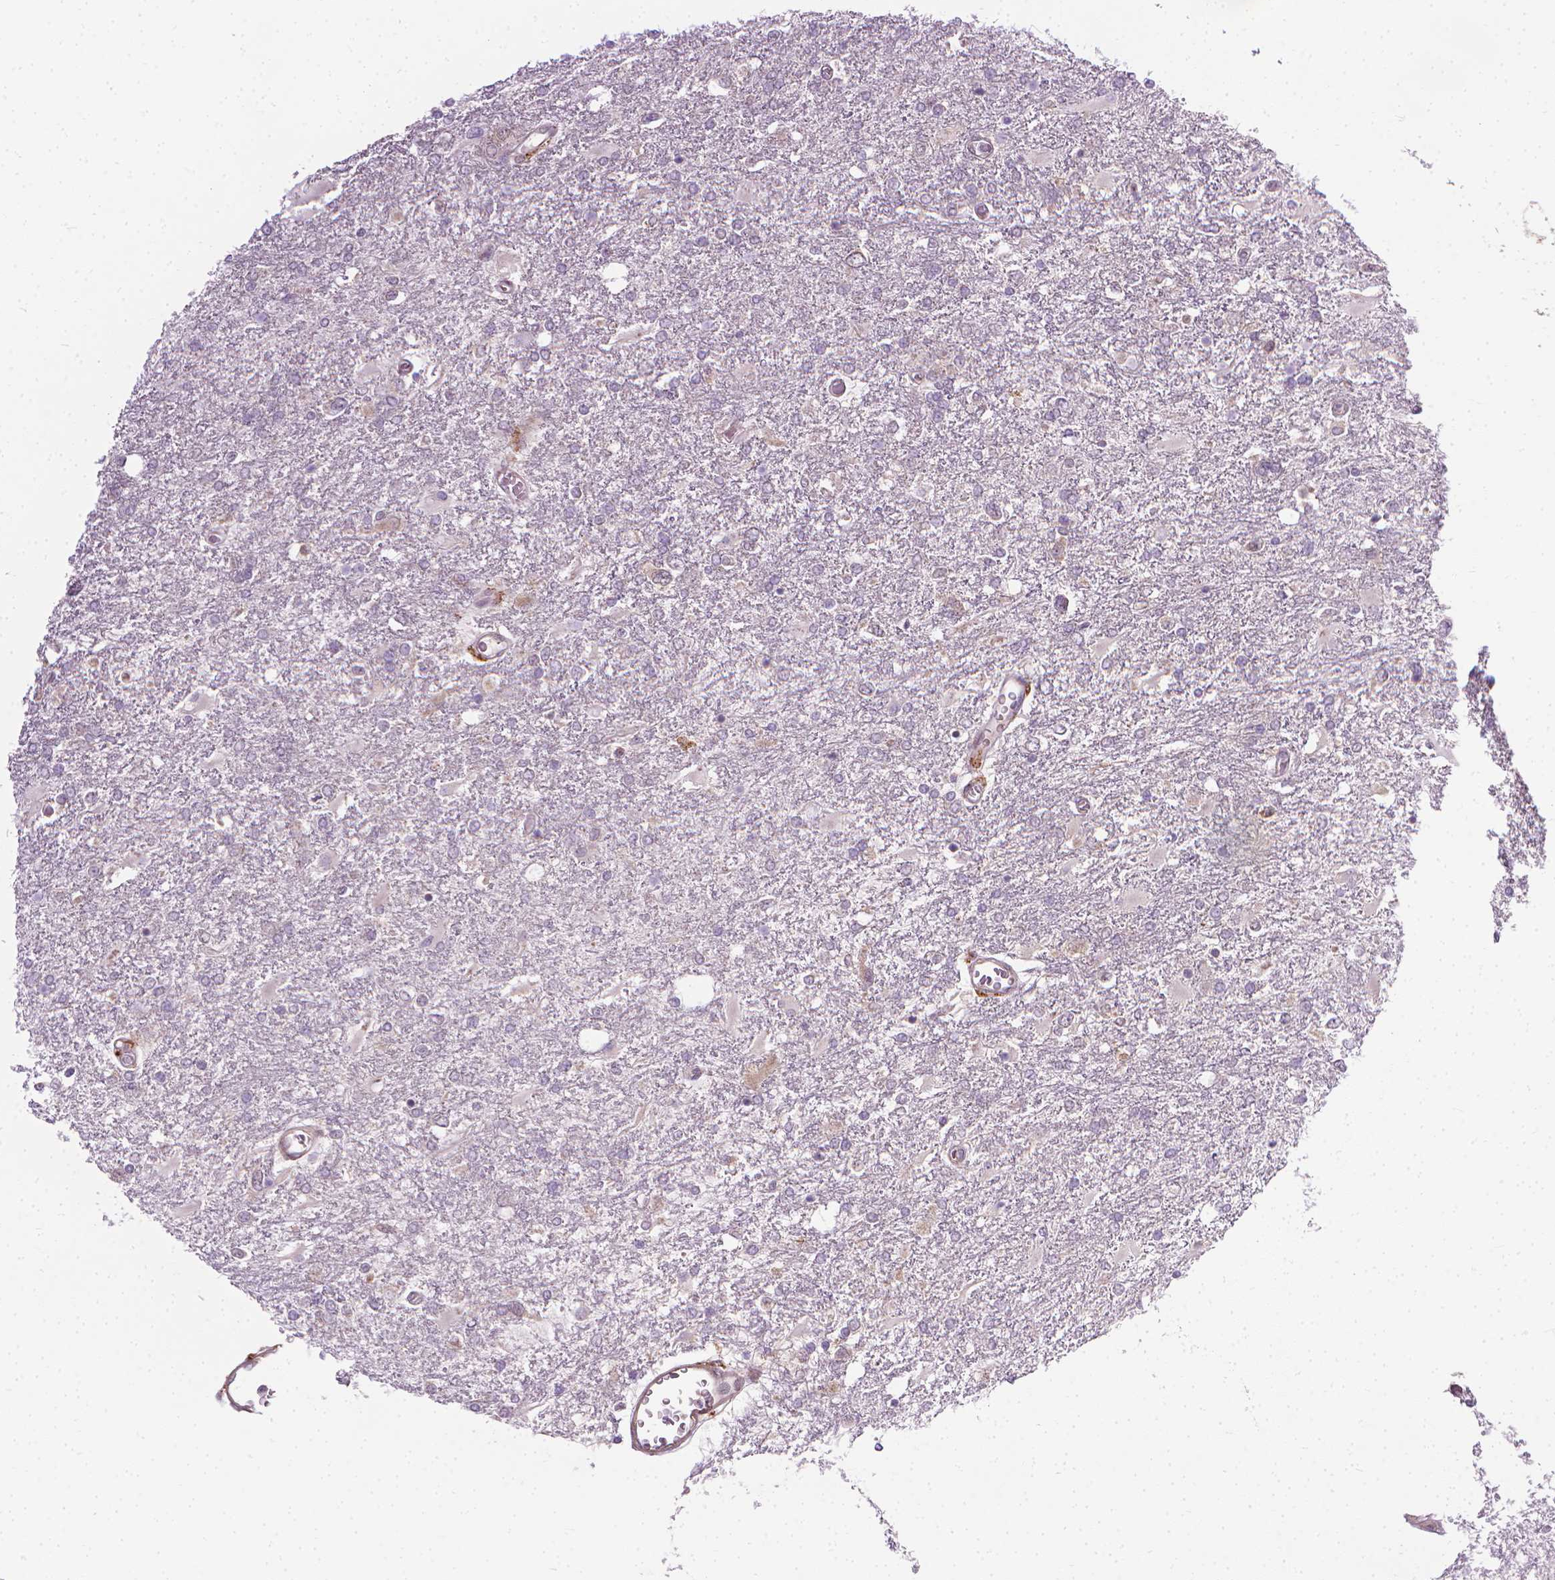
{"staining": {"intensity": "negative", "quantity": "none", "location": "none"}, "tissue": "glioma", "cell_type": "Tumor cells", "image_type": "cancer", "snomed": [{"axis": "morphology", "description": "Glioma, malignant, High grade"}, {"axis": "topography", "description": "Cerebral cortex"}], "caption": "Tumor cells show no significant staining in glioma.", "gene": "PRAG1", "patient": {"sex": "male", "age": 79}}